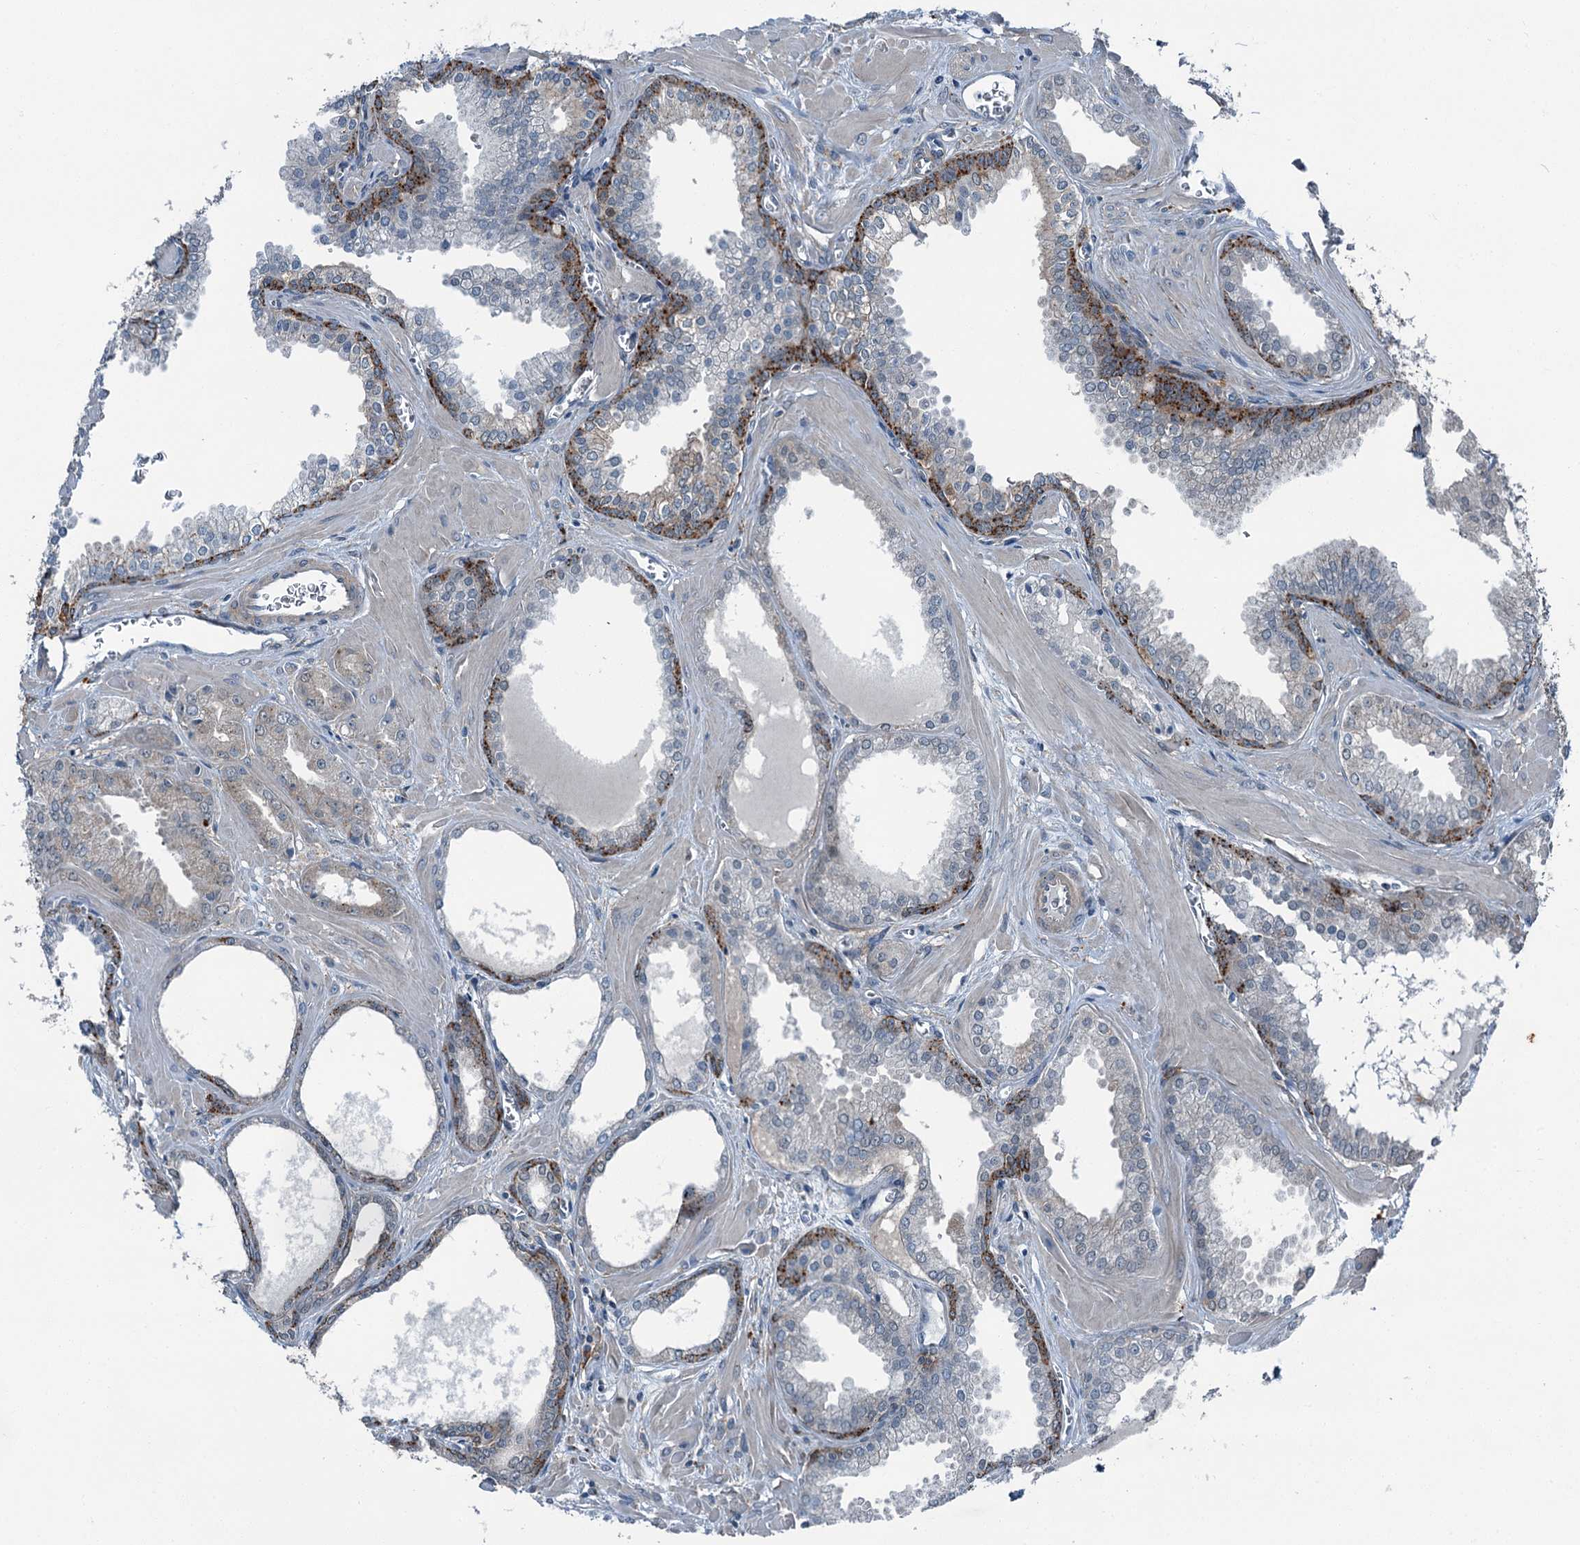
{"staining": {"intensity": "negative", "quantity": "none", "location": "none"}, "tissue": "prostate cancer", "cell_type": "Tumor cells", "image_type": "cancer", "snomed": [{"axis": "morphology", "description": "Adenocarcinoma, Low grade"}, {"axis": "topography", "description": "Prostate"}], "caption": "Immunohistochemical staining of human prostate cancer (low-grade adenocarcinoma) demonstrates no significant staining in tumor cells.", "gene": "AXL", "patient": {"sex": "male", "age": 67}}